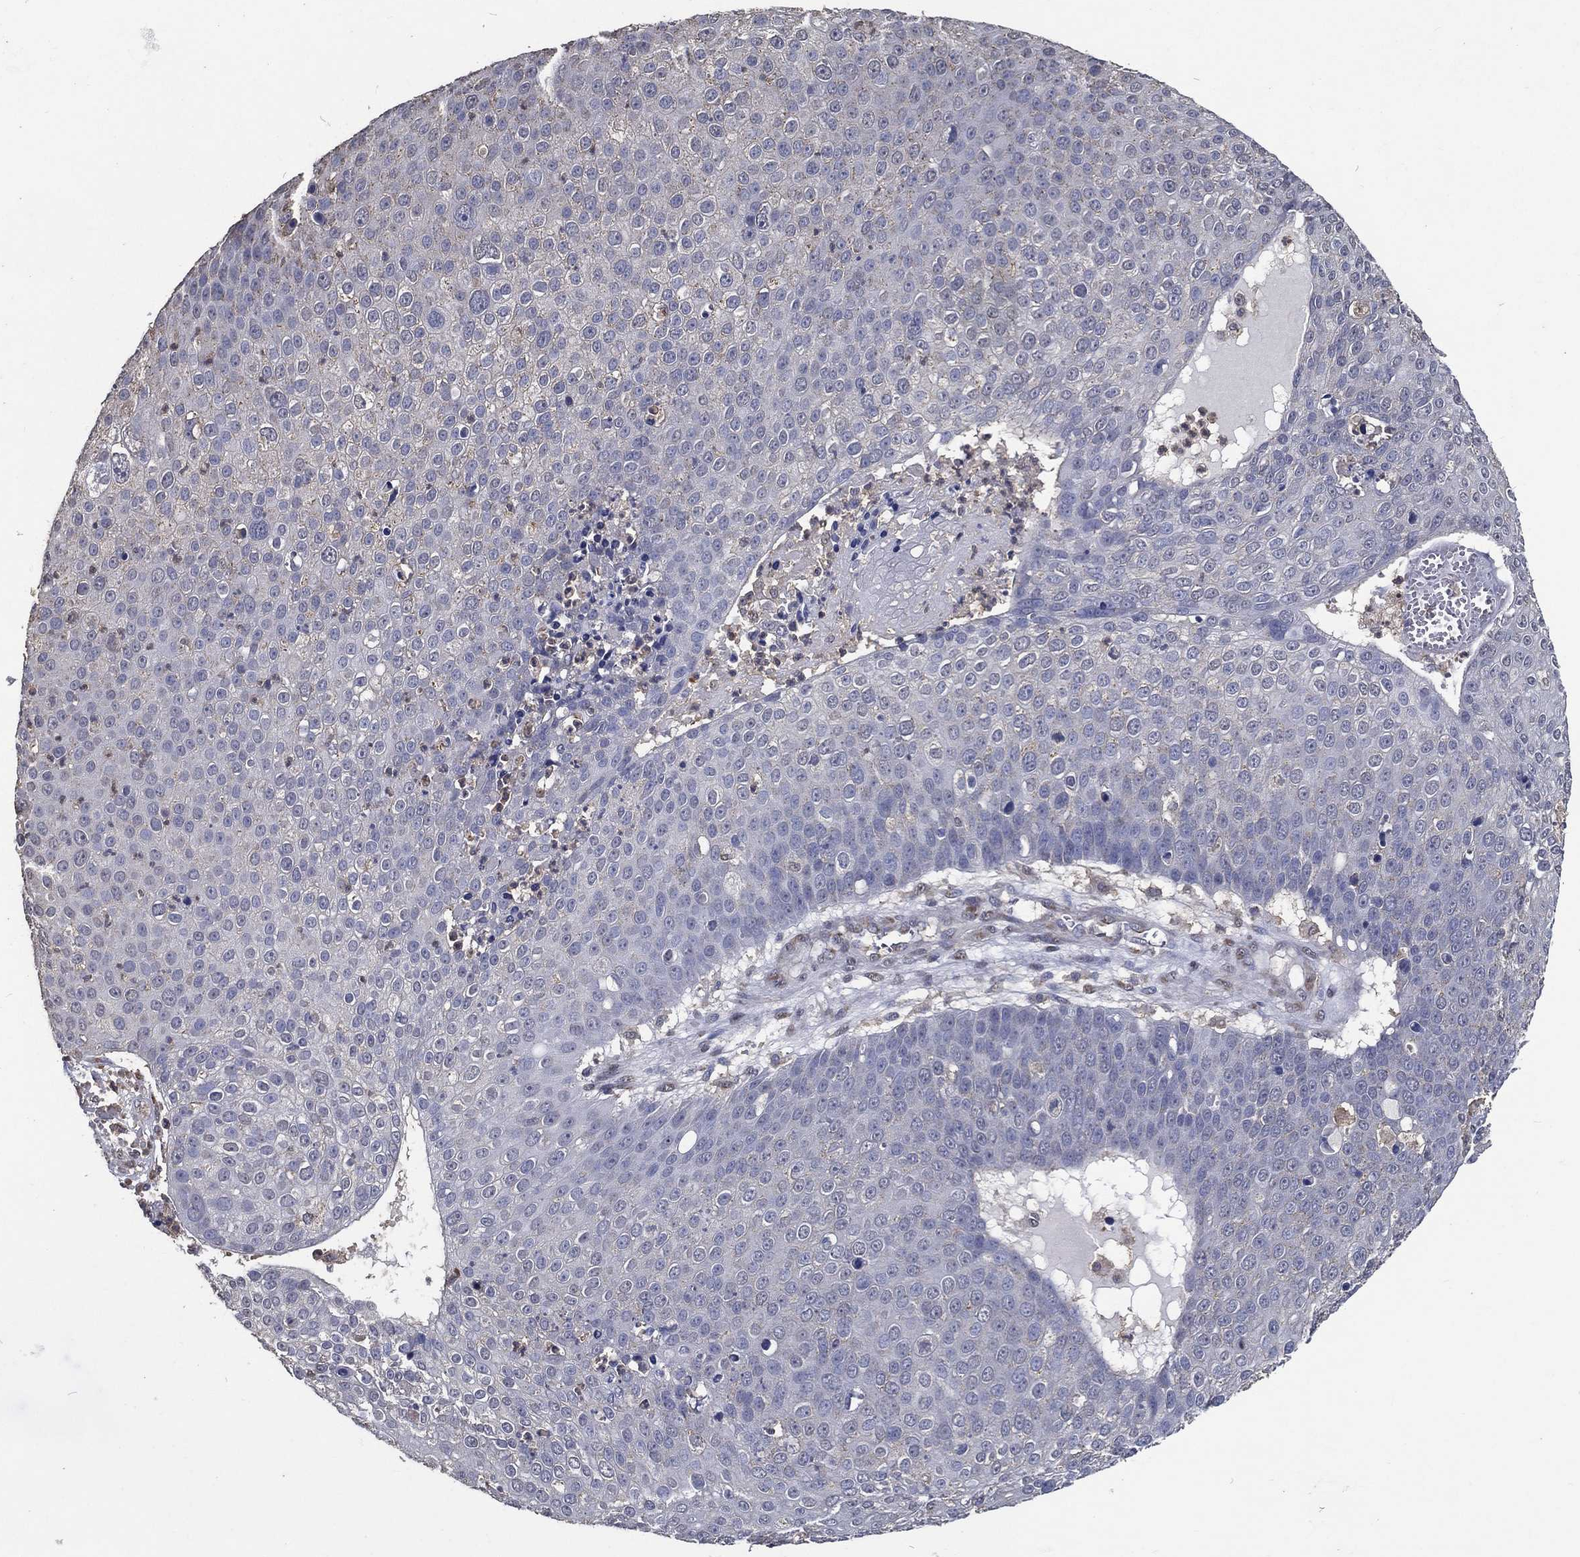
{"staining": {"intensity": "negative", "quantity": "none", "location": "none"}, "tissue": "skin cancer", "cell_type": "Tumor cells", "image_type": "cancer", "snomed": [{"axis": "morphology", "description": "Squamous cell carcinoma, NOS"}, {"axis": "topography", "description": "Skin"}], "caption": "The micrograph reveals no staining of tumor cells in skin squamous cell carcinoma.", "gene": "GPR183", "patient": {"sex": "male", "age": 71}}